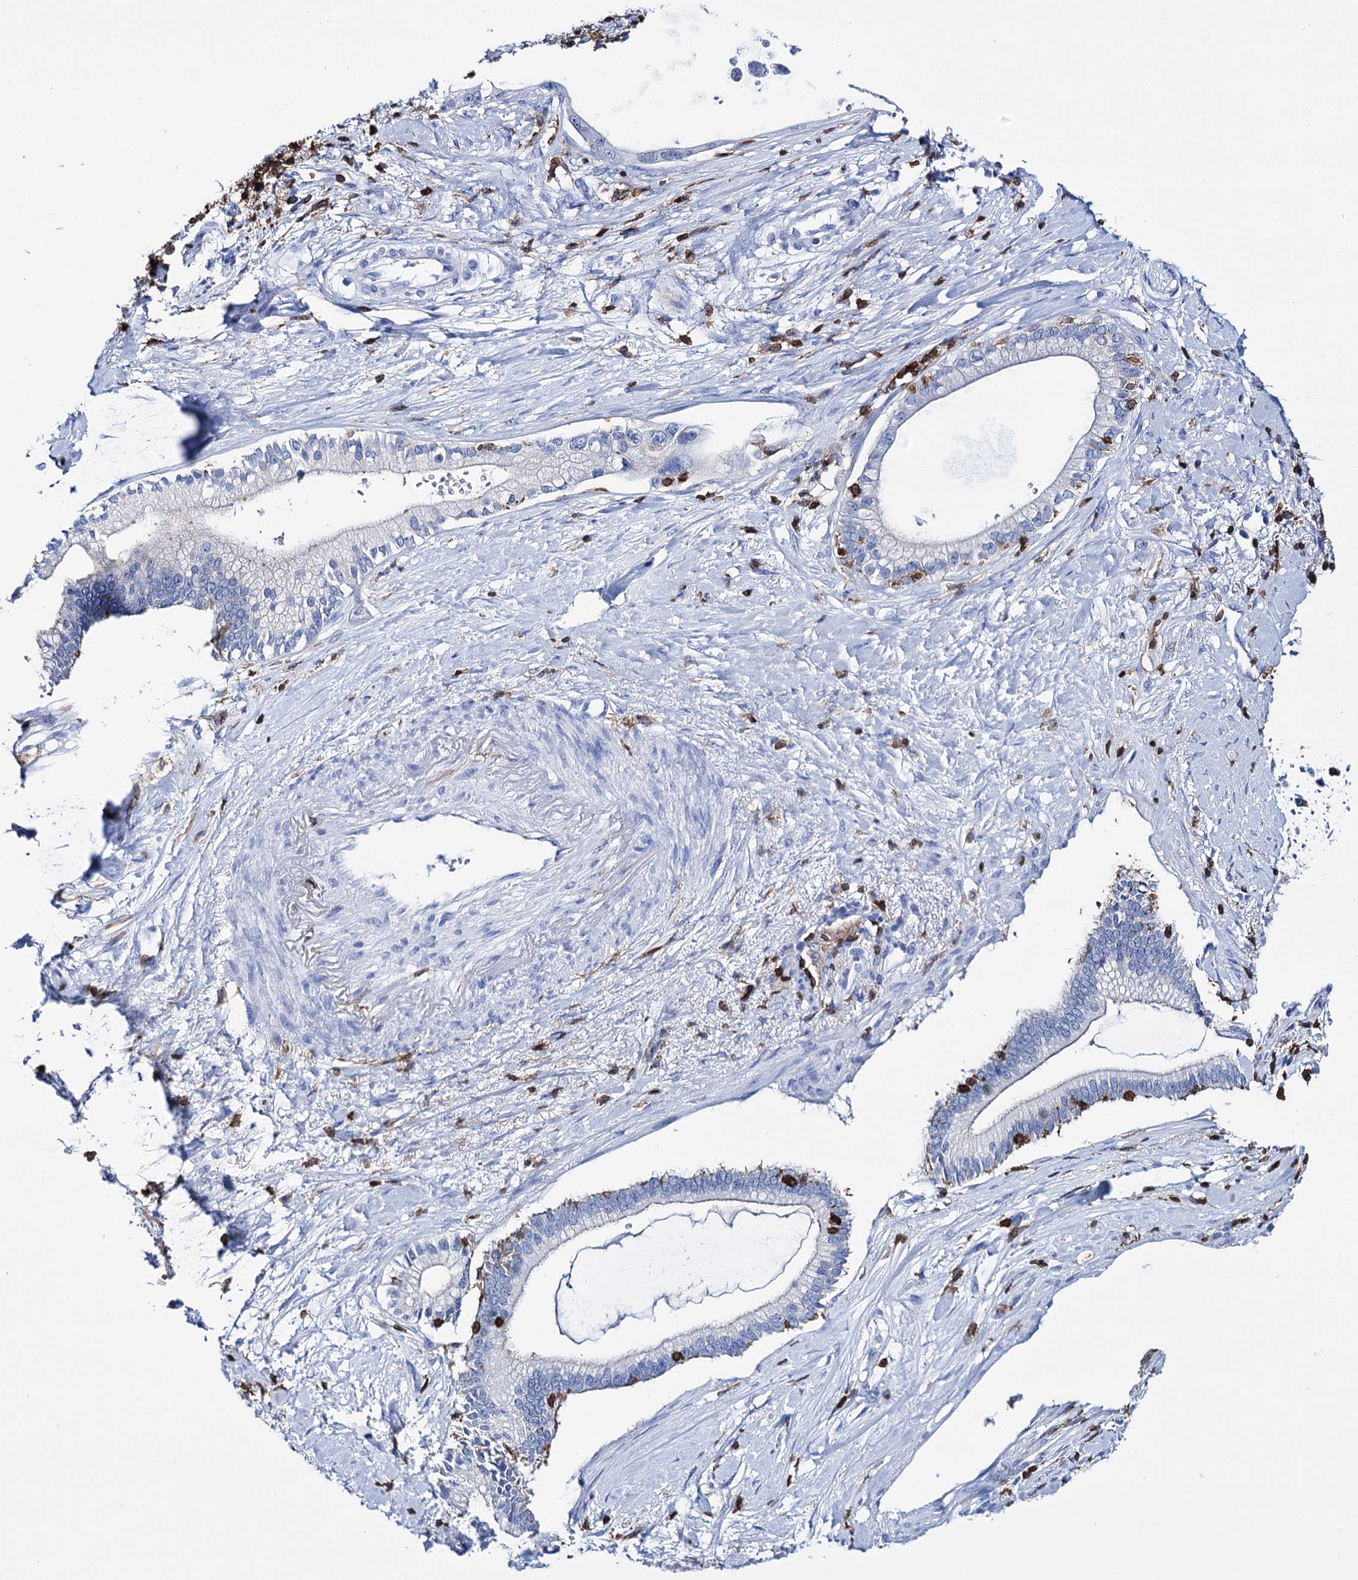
{"staining": {"intensity": "negative", "quantity": "none", "location": "none"}, "tissue": "pancreatic cancer", "cell_type": "Tumor cells", "image_type": "cancer", "snomed": [{"axis": "morphology", "description": "Adenocarcinoma, NOS"}, {"axis": "topography", "description": "Pancreas"}], "caption": "Tumor cells show no significant positivity in adenocarcinoma (pancreatic). Brightfield microscopy of immunohistochemistry stained with DAB (brown) and hematoxylin (blue), captured at high magnification.", "gene": "DEF6", "patient": {"sex": "male", "age": 68}}